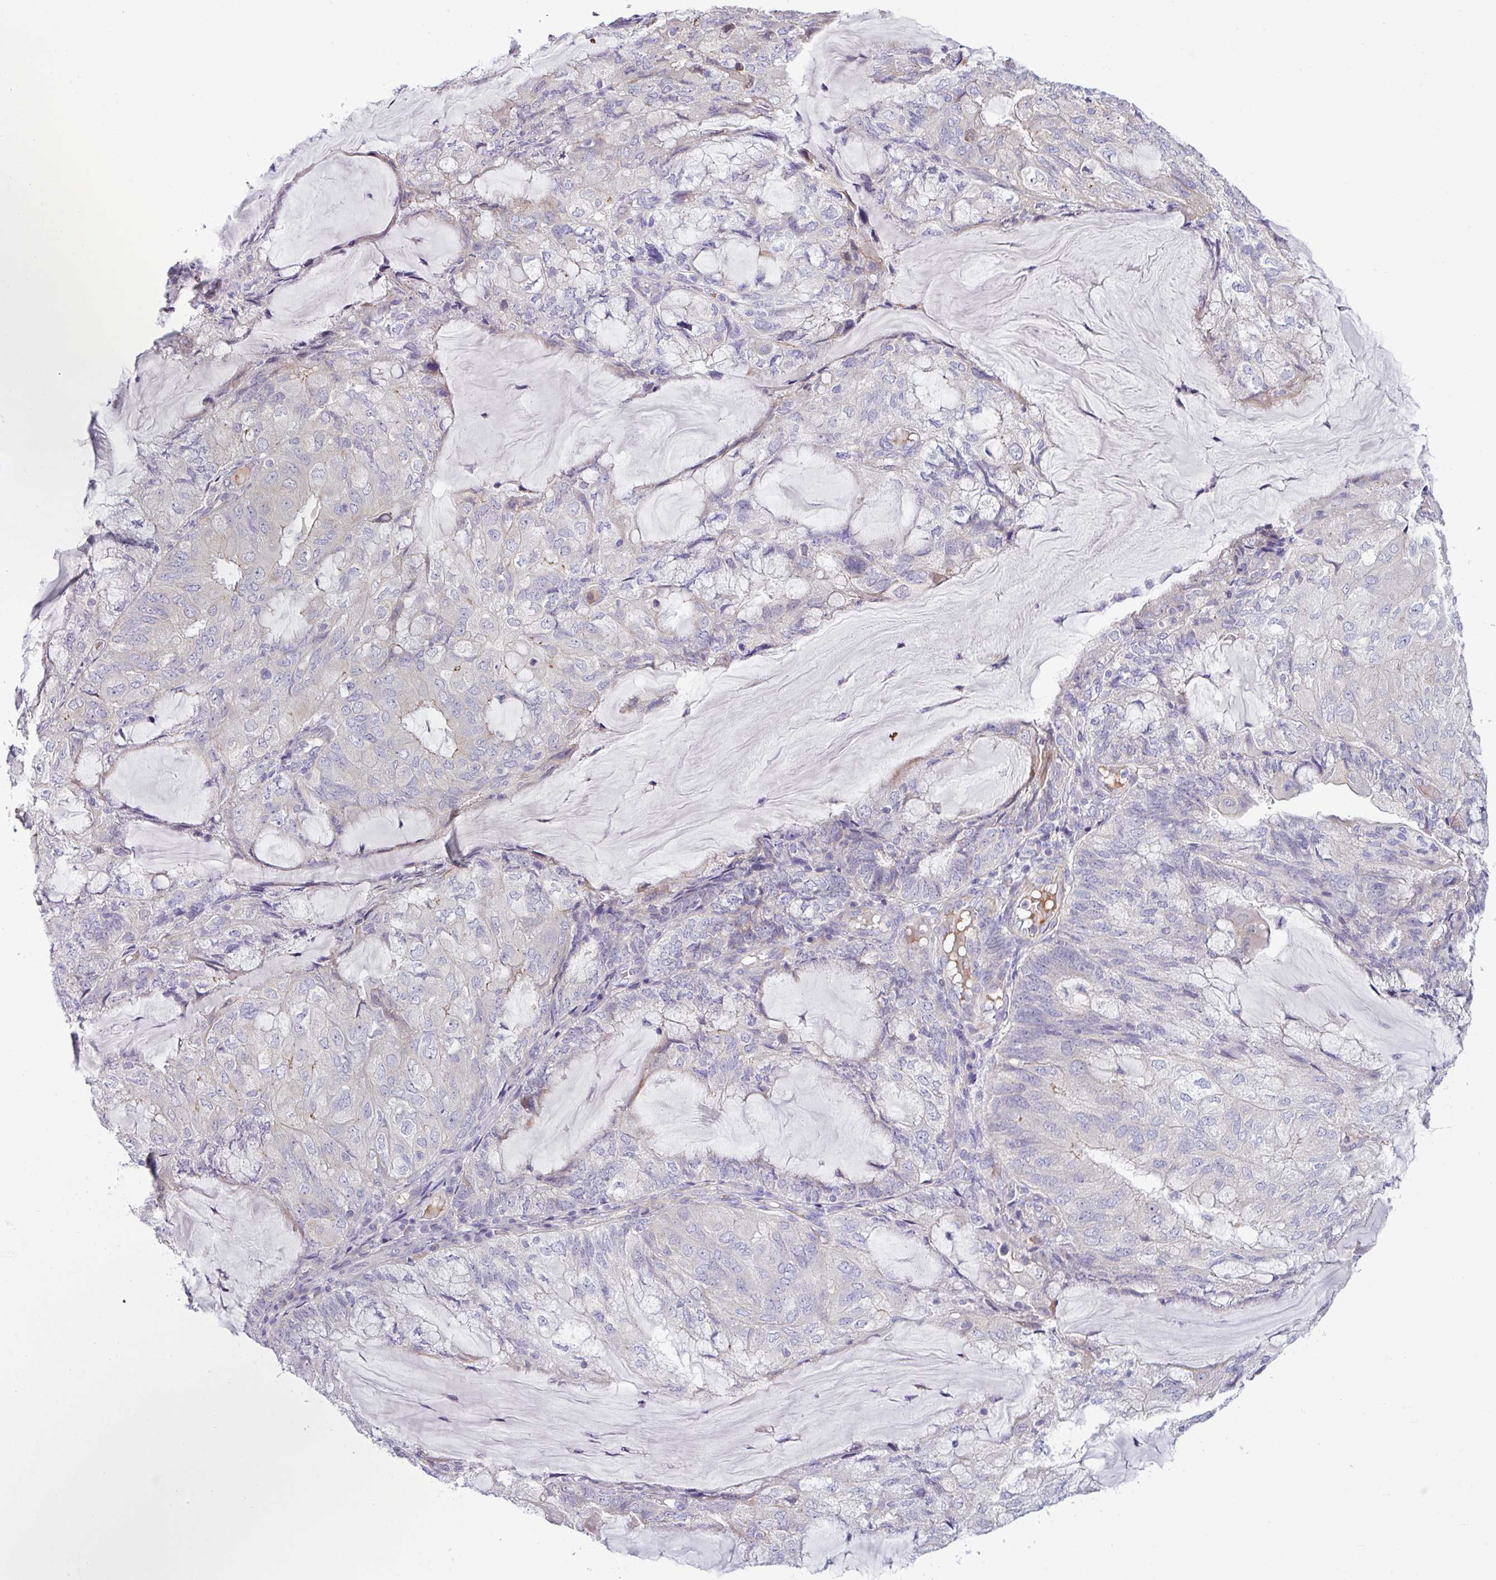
{"staining": {"intensity": "weak", "quantity": "<25%", "location": "cytoplasmic/membranous"}, "tissue": "endometrial cancer", "cell_type": "Tumor cells", "image_type": "cancer", "snomed": [{"axis": "morphology", "description": "Adenocarcinoma, NOS"}, {"axis": "topography", "description": "Endometrium"}], "caption": "High magnification brightfield microscopy of adenocarcinoma (endometrial) stained with DAB (3,3'-diaminobenzidine) (brown) and counterstained with hematoxylin (blue): tumor cells show no significant positivity.", "gene": "ACAP3", "patient": {"sex": "female", "age": 81}}